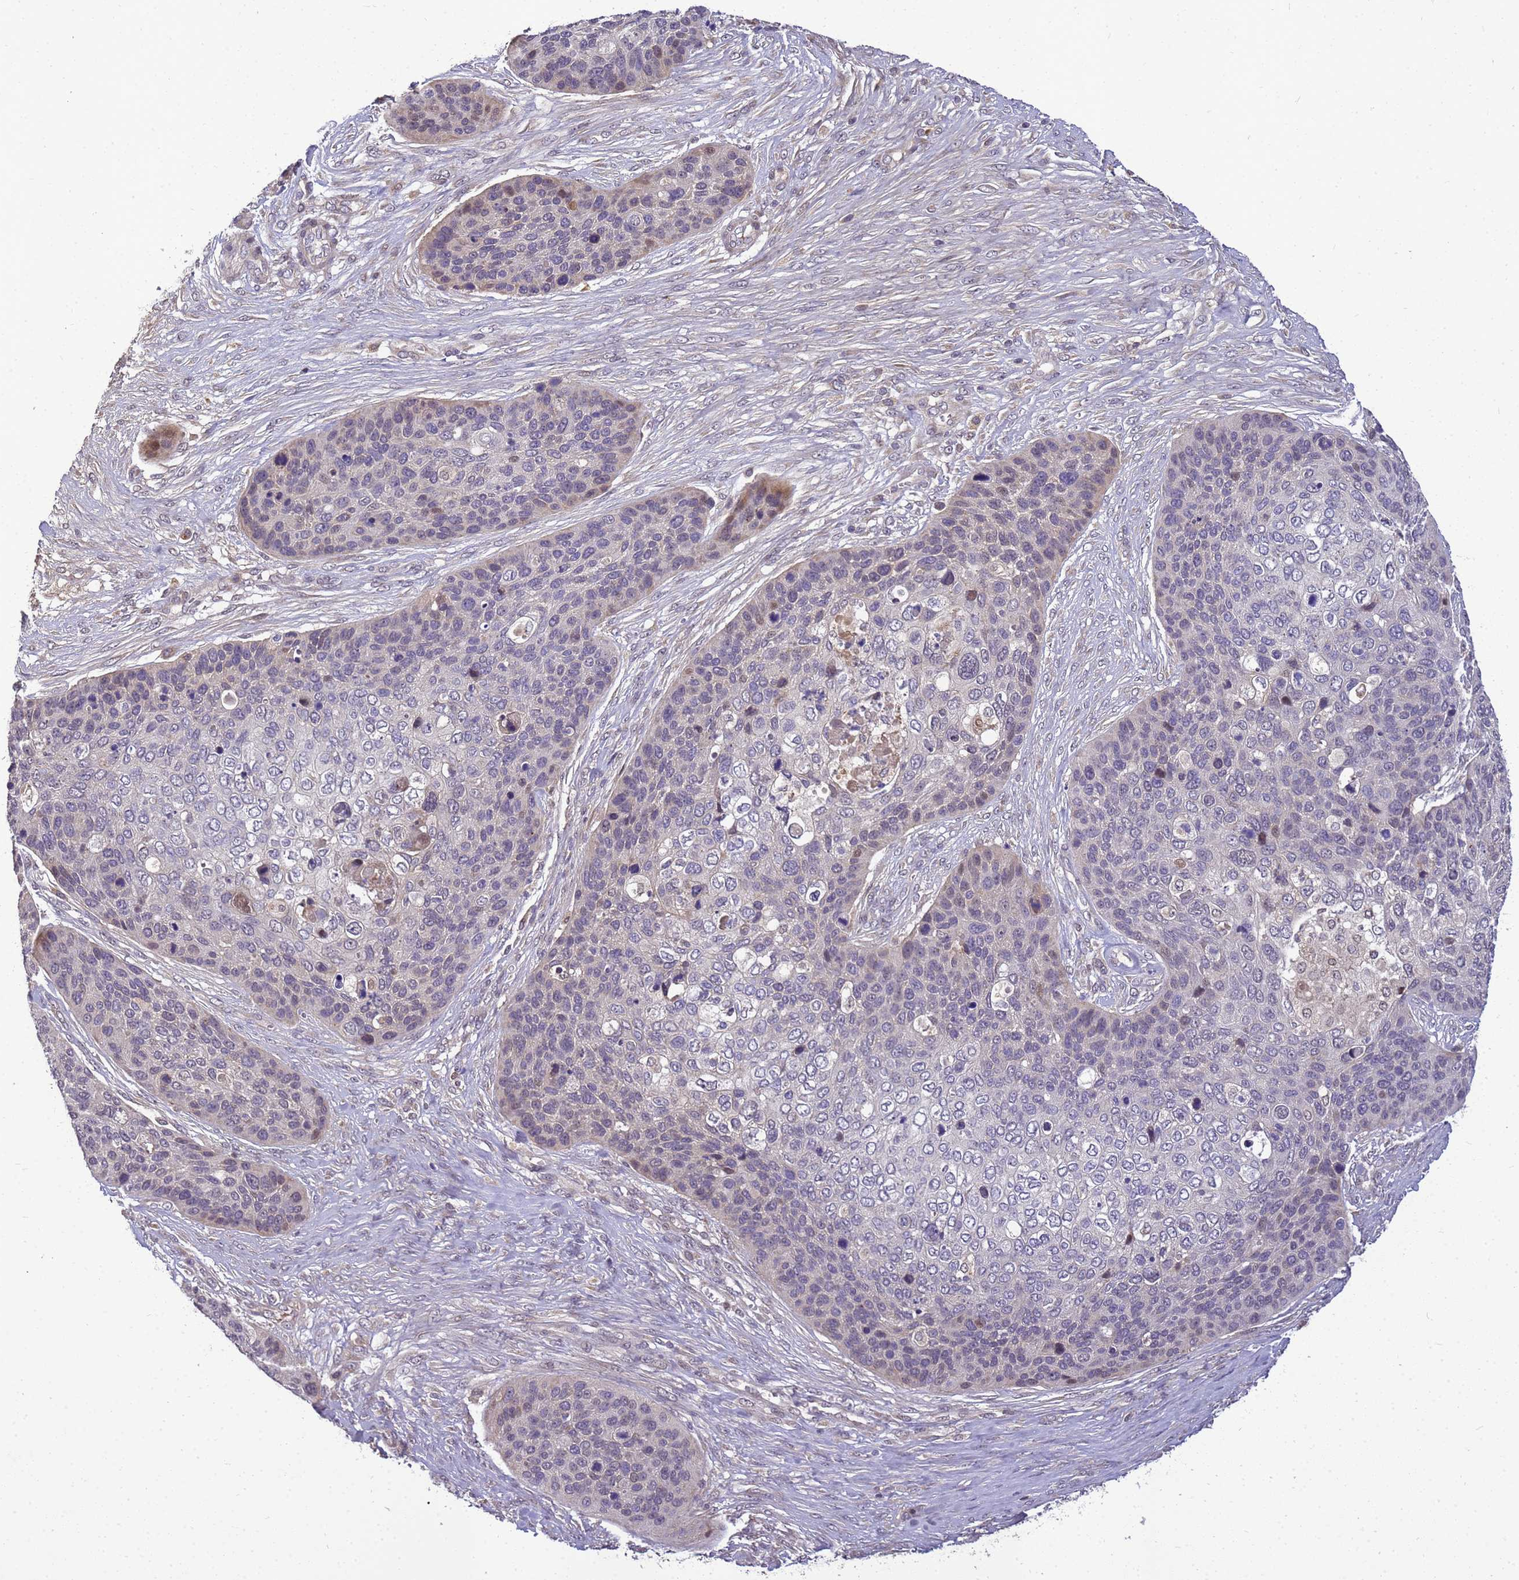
{"staining": {"intensity": "weak", "quantity": "<25%", "location": "cytoplasmic/membranous,nuclear"}, "tissue": "skin cancer", "cell_type": "Tumor cells", "image_type": "cancer", "snomed": [{"axis": "morphology", "description": "Basal cell carcinoma"}, {"axis": "topography", "description": "Skin"}], "caption": "Immunohistochemical staining of basal cell carcinoma (skin) reveals no significant expression in tumor cells. (Stains: DAB (3,3'-diaminobenzidine) IHC with hematoxylin counter stain, Microscopy: brightfield microscopy at high magnification).", "gene": "TMEM74B", "patient": {"sex": "female", "age": 74}}